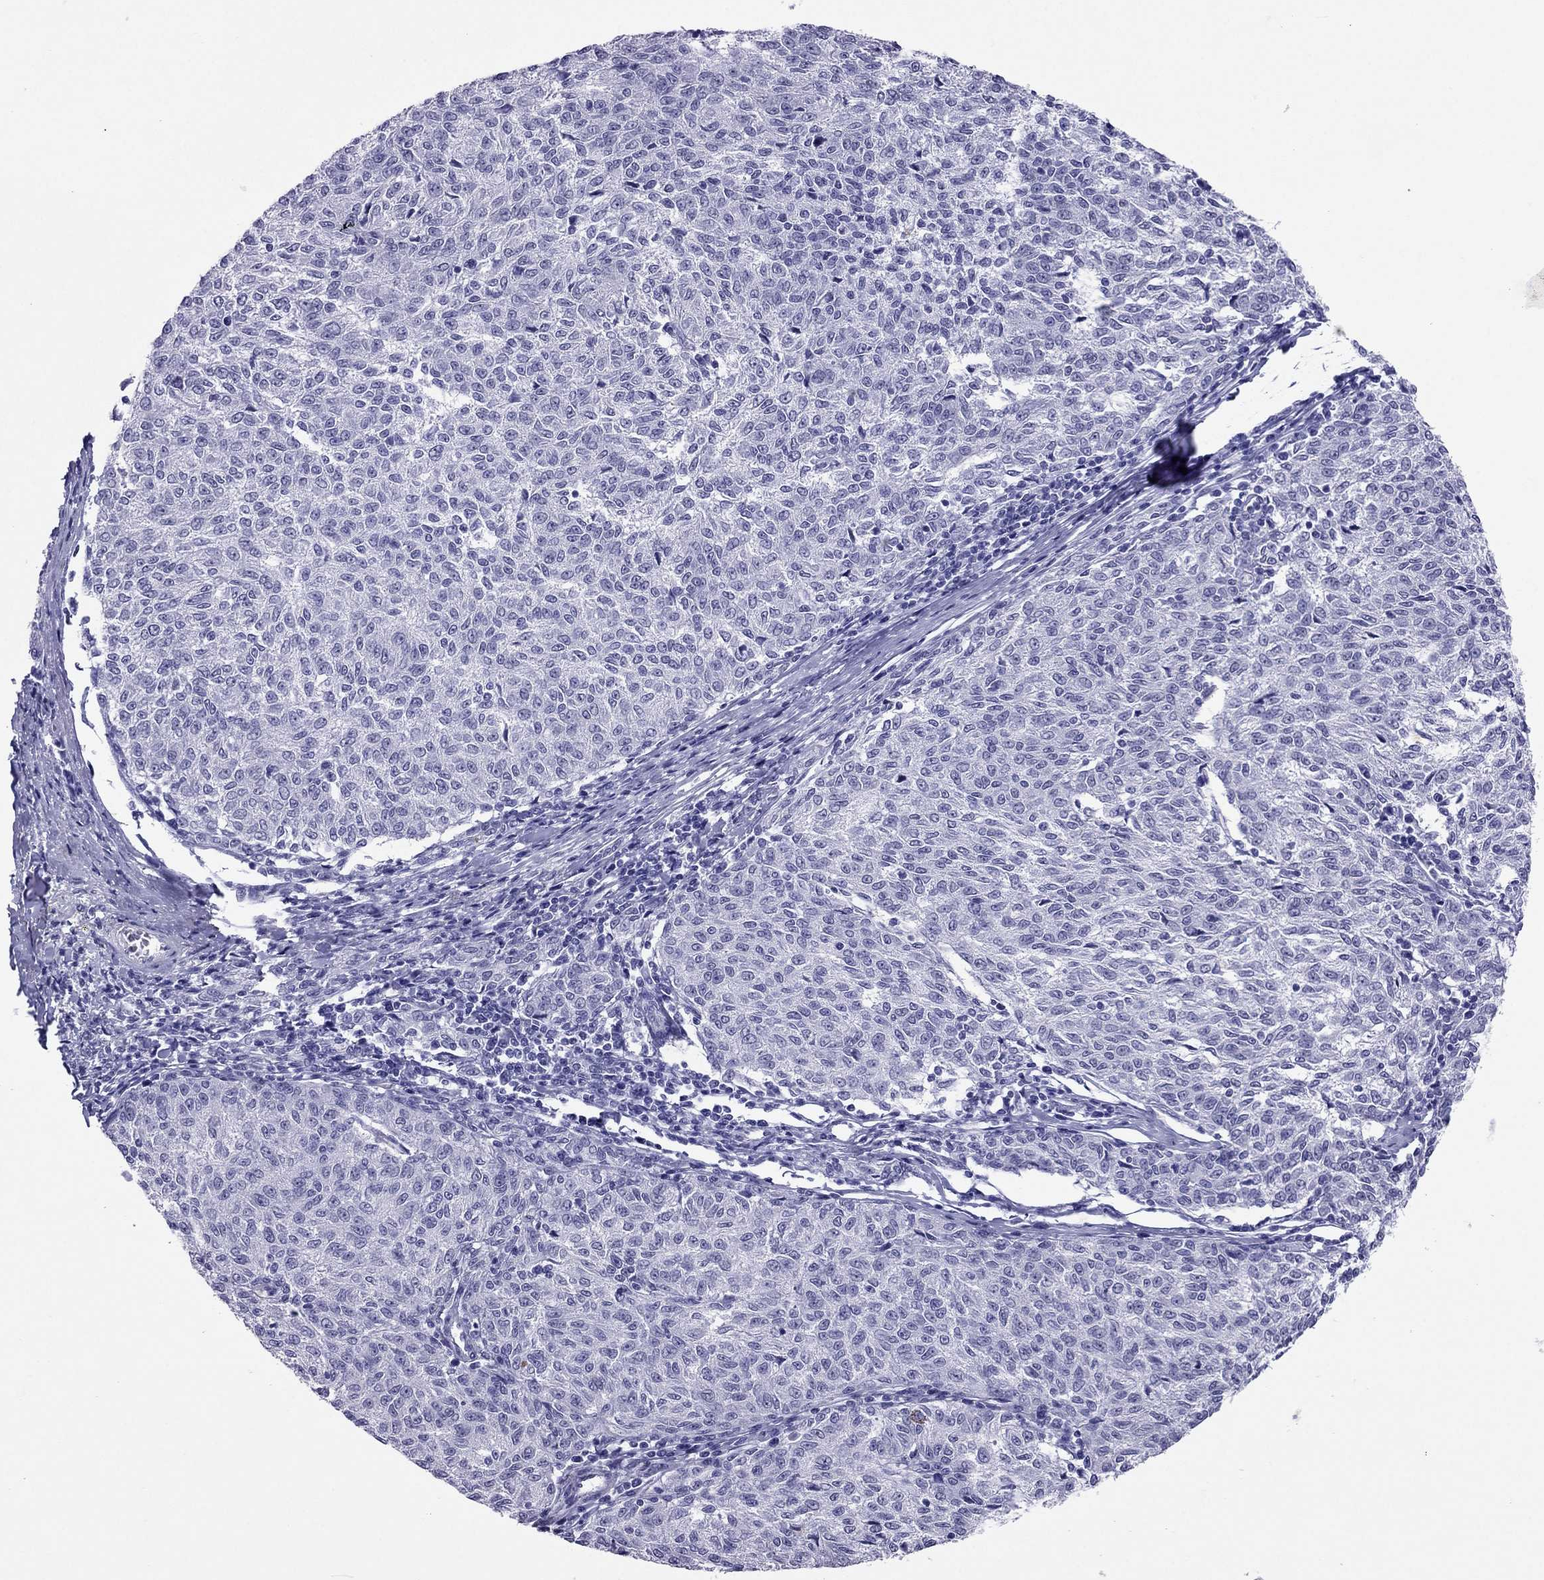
{"staining": {"intensity": "negative", "quantity": "none", "location": "none"}, "tissue": "melanoma", "cell_type": "Tumor cells", "image_type": "cancer", "snomed": [{"axis": "morphology", "description": "Malignant melanoma, NOS"}, {"axis": "topography", "description": "Skin"}], "caption": "Tumor cells show no significant protein expression in melanoma.", "gene": "CROCC2", "patient": {"sex": "female", "age": 72}}